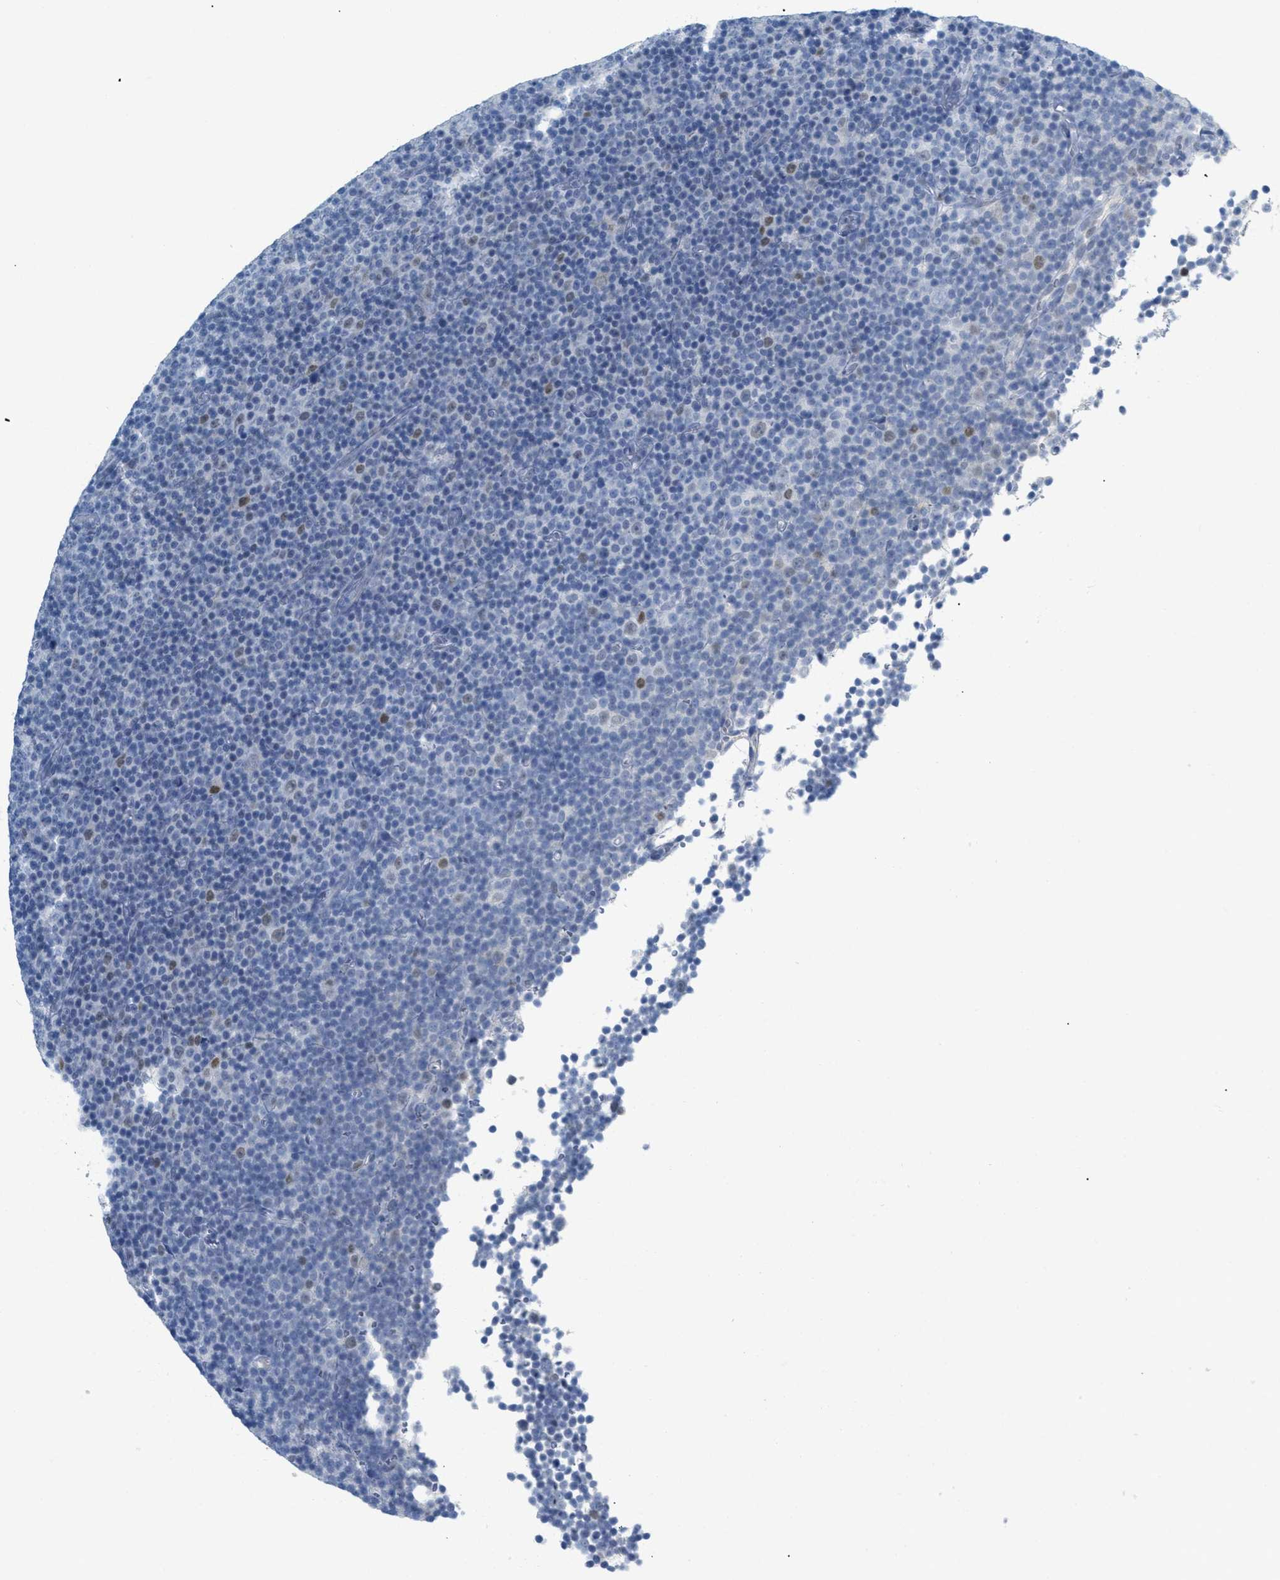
{"staining": {"intensity": "moderate", "quantity": "<25%", "location": "nuclear"}, "tissue": "lymphoma", "cell_type": "Tumor cells", "image_type": "cancer", "snomed": [{"axis": "morphology", "description": "Malignant lymphoma, non-Hodgkin's type, Low grade"}, {"axis": "topography", "description": "Lymph node"}], "caption": "Human malignant lymphoma, non-Hodgkin's type (low-grade) stained with a protein marker exhibits moderate staining in tumor cells.", "gene": "HSF2", "patient": {"sex": "female", "age": 67}}